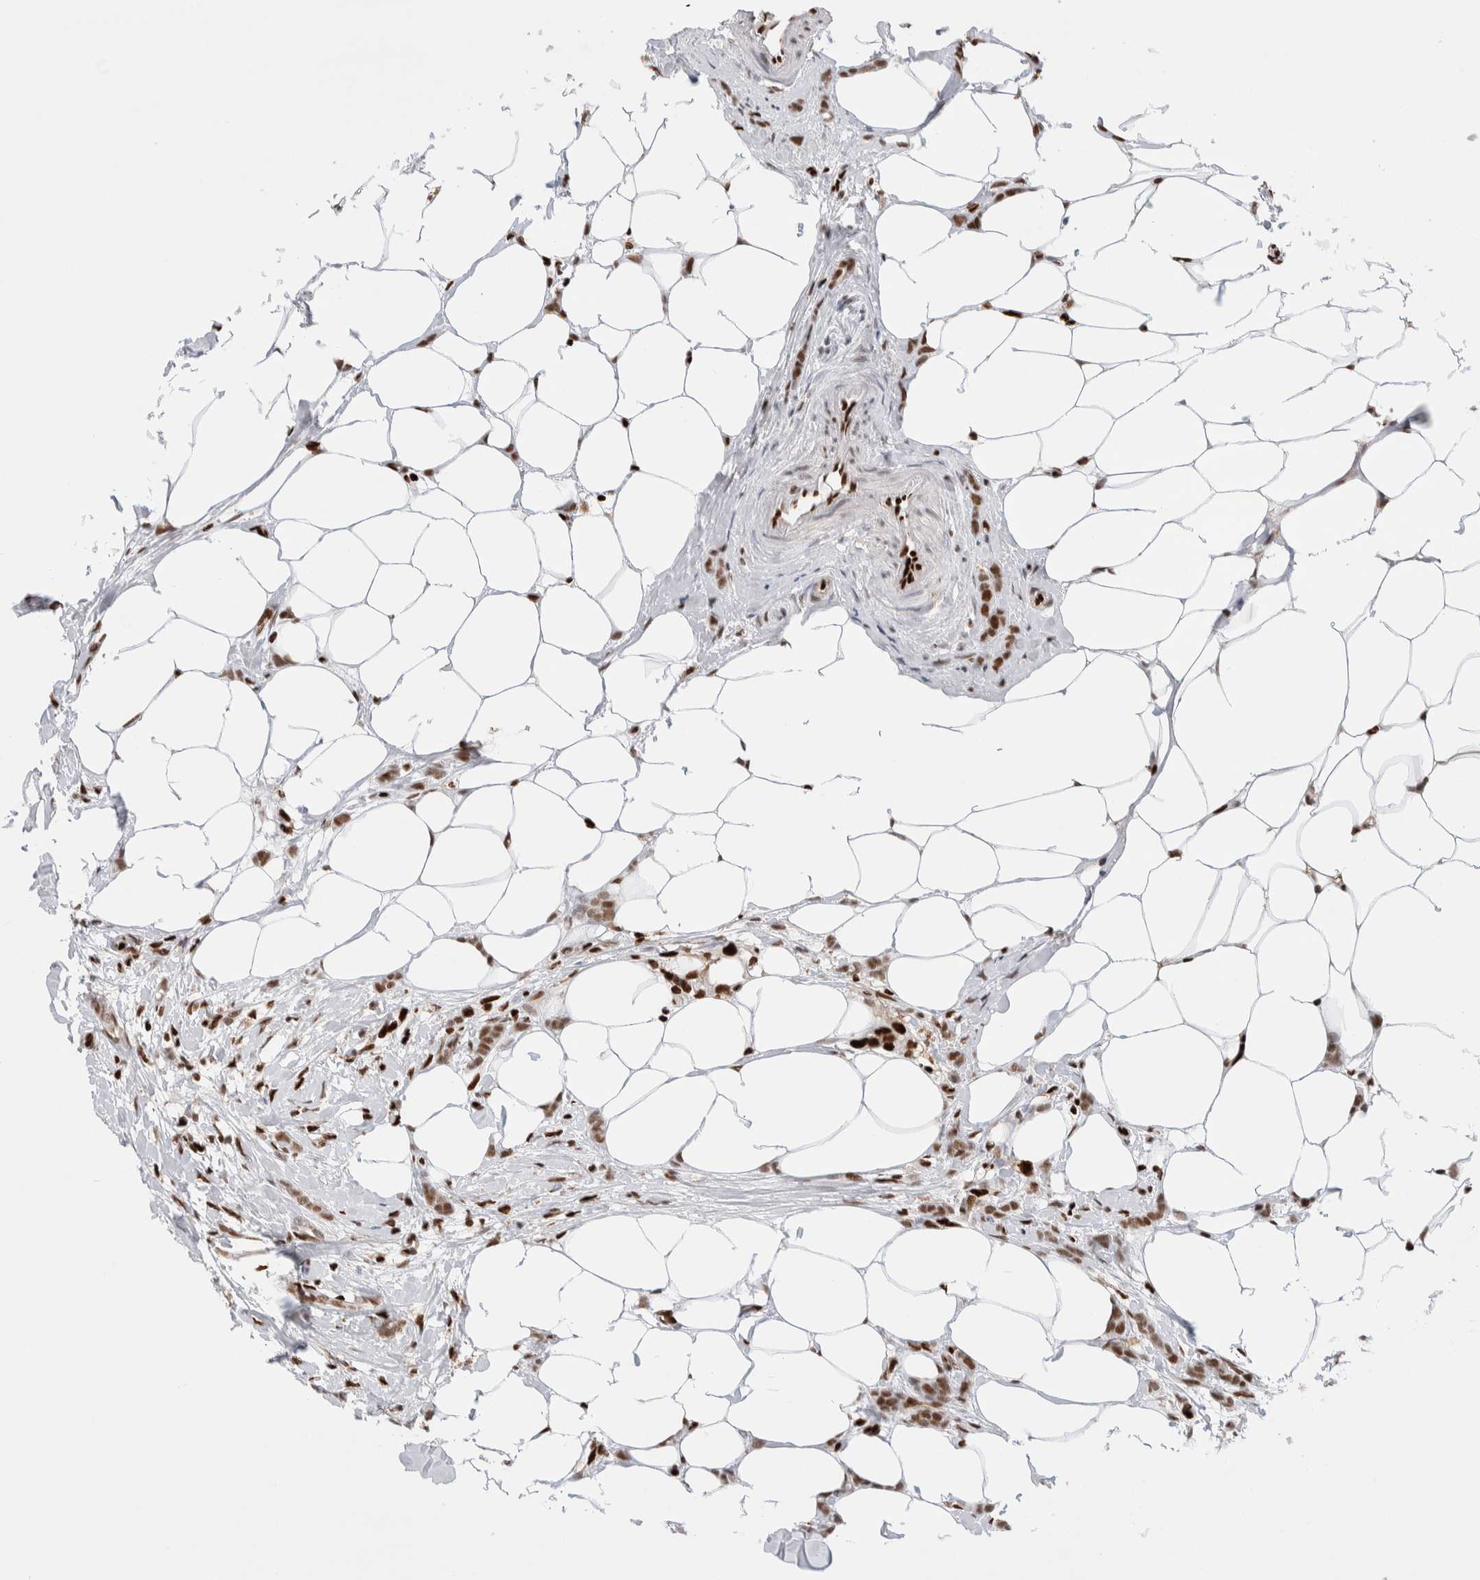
{"staining": {"intensity": "strong", "quantity": ">75%", "location": "cytoplasmic/membranous,nuclear"}, "tissue": "breast cancer", "cell_type": "Tumor cells", "image_type": "cancer", "snomed": [{"axis": "morphology", "description": "Lobular carcinoma, in situ"}, {"axis": "morphology", "description": "Lobular carcinoma"}, {"axis": "topography", "description": "Breast"}], "caption": "This is a photomicrograph of immunohistochemistry (IHC) staining of breast lobular carcinoma in situ, which shows strong staining in the cytoplasmic/membranous and nuclear of tumor cells.", "gene": "RNASEK-C17orf49", "patient": {"sex": "female", "age": 41}}